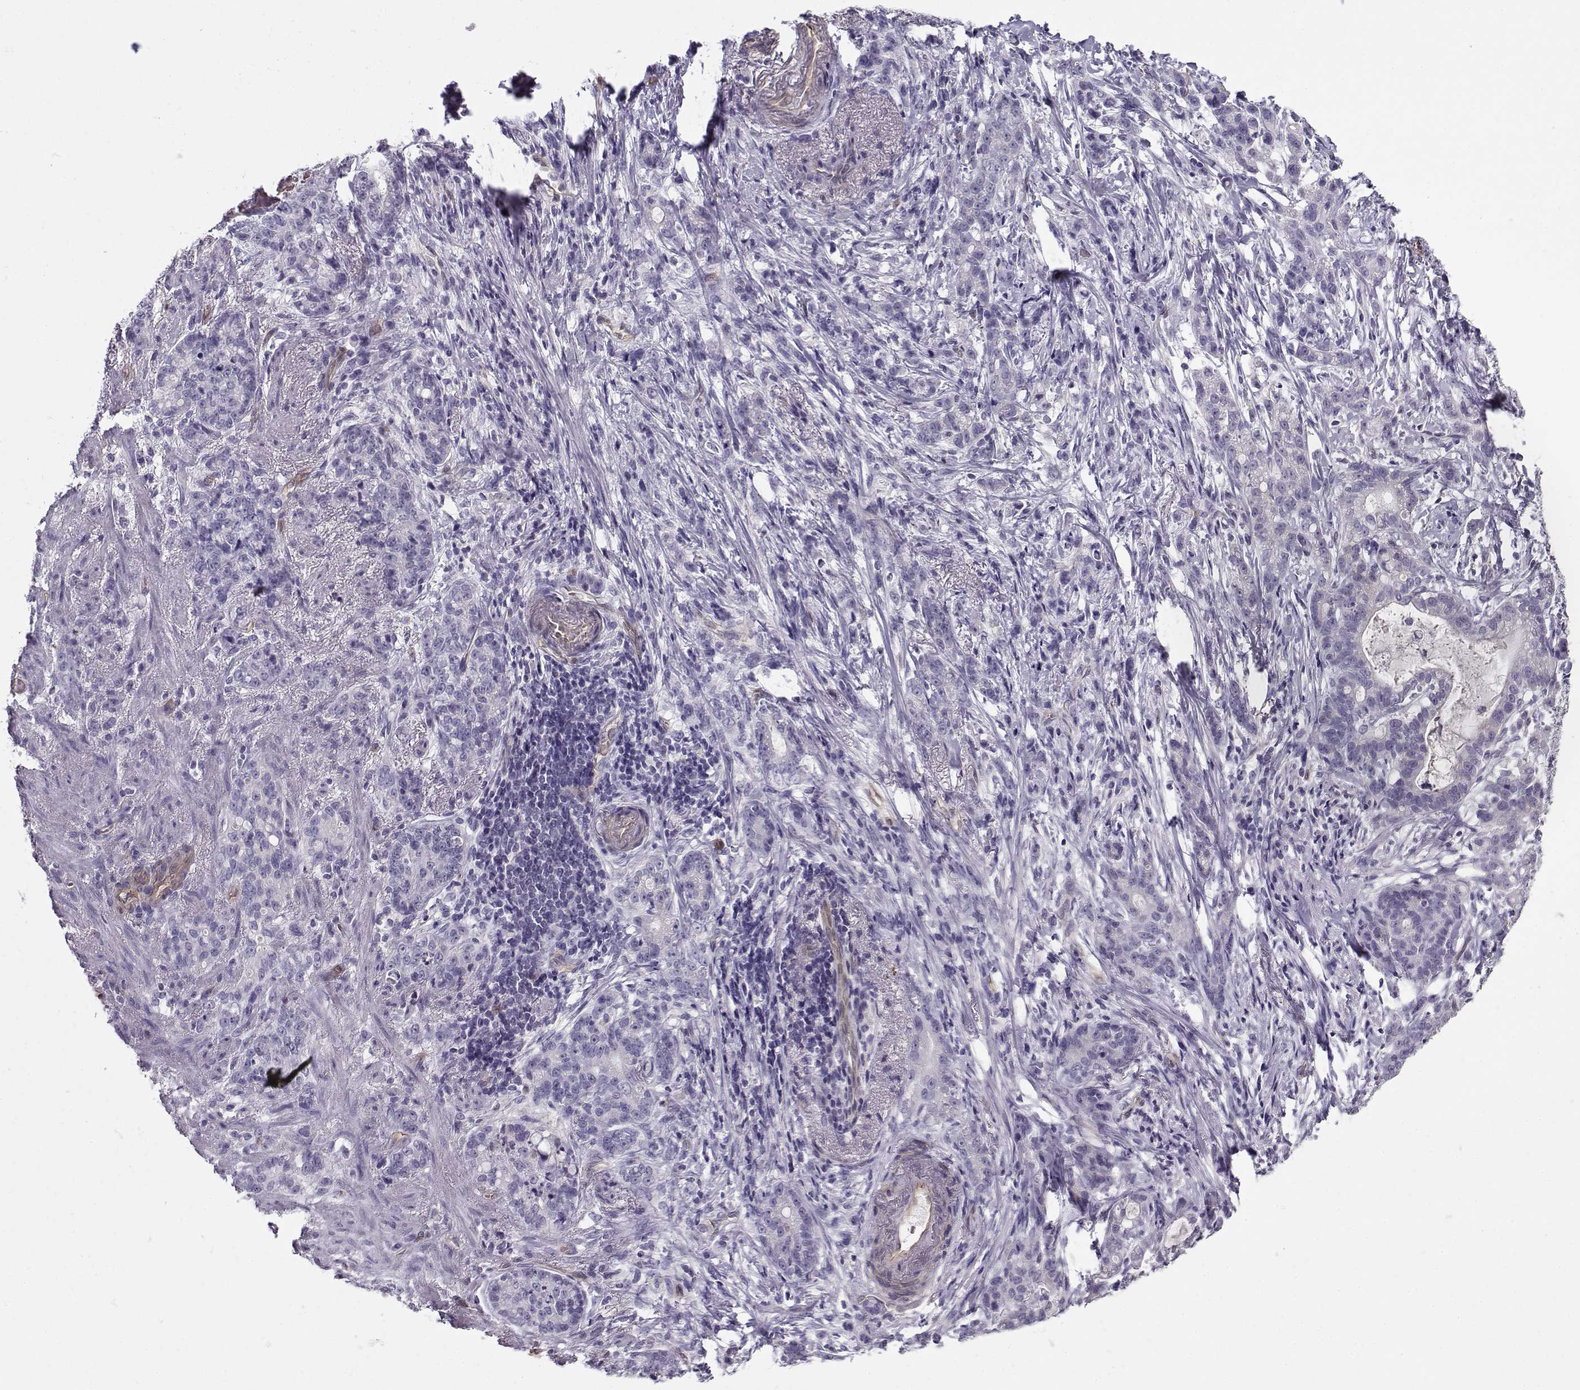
{"staining": {"intensity": "negative", "quantity": "none", "location": "none"}, "tissue": "stomach cancer", "cell_type": "Tumor cells", "image_type": "cancer", "snomed": [{"axis": "morphology", "description": "Adenocarcinoma, NOS"}, {"axis": "topography", "description": "Stomach, lower"}], "caption": "A high-resolution micrograph shows IHC staining of stomach cancer (adenocarcinoma), which reveals no significant positivity in tumor cells. (DAB immunohistochemistry (IHC) with hematoxylin counter stain).", "gene": "MYO1A", "patient": {"sex": "male", "age": 88}}